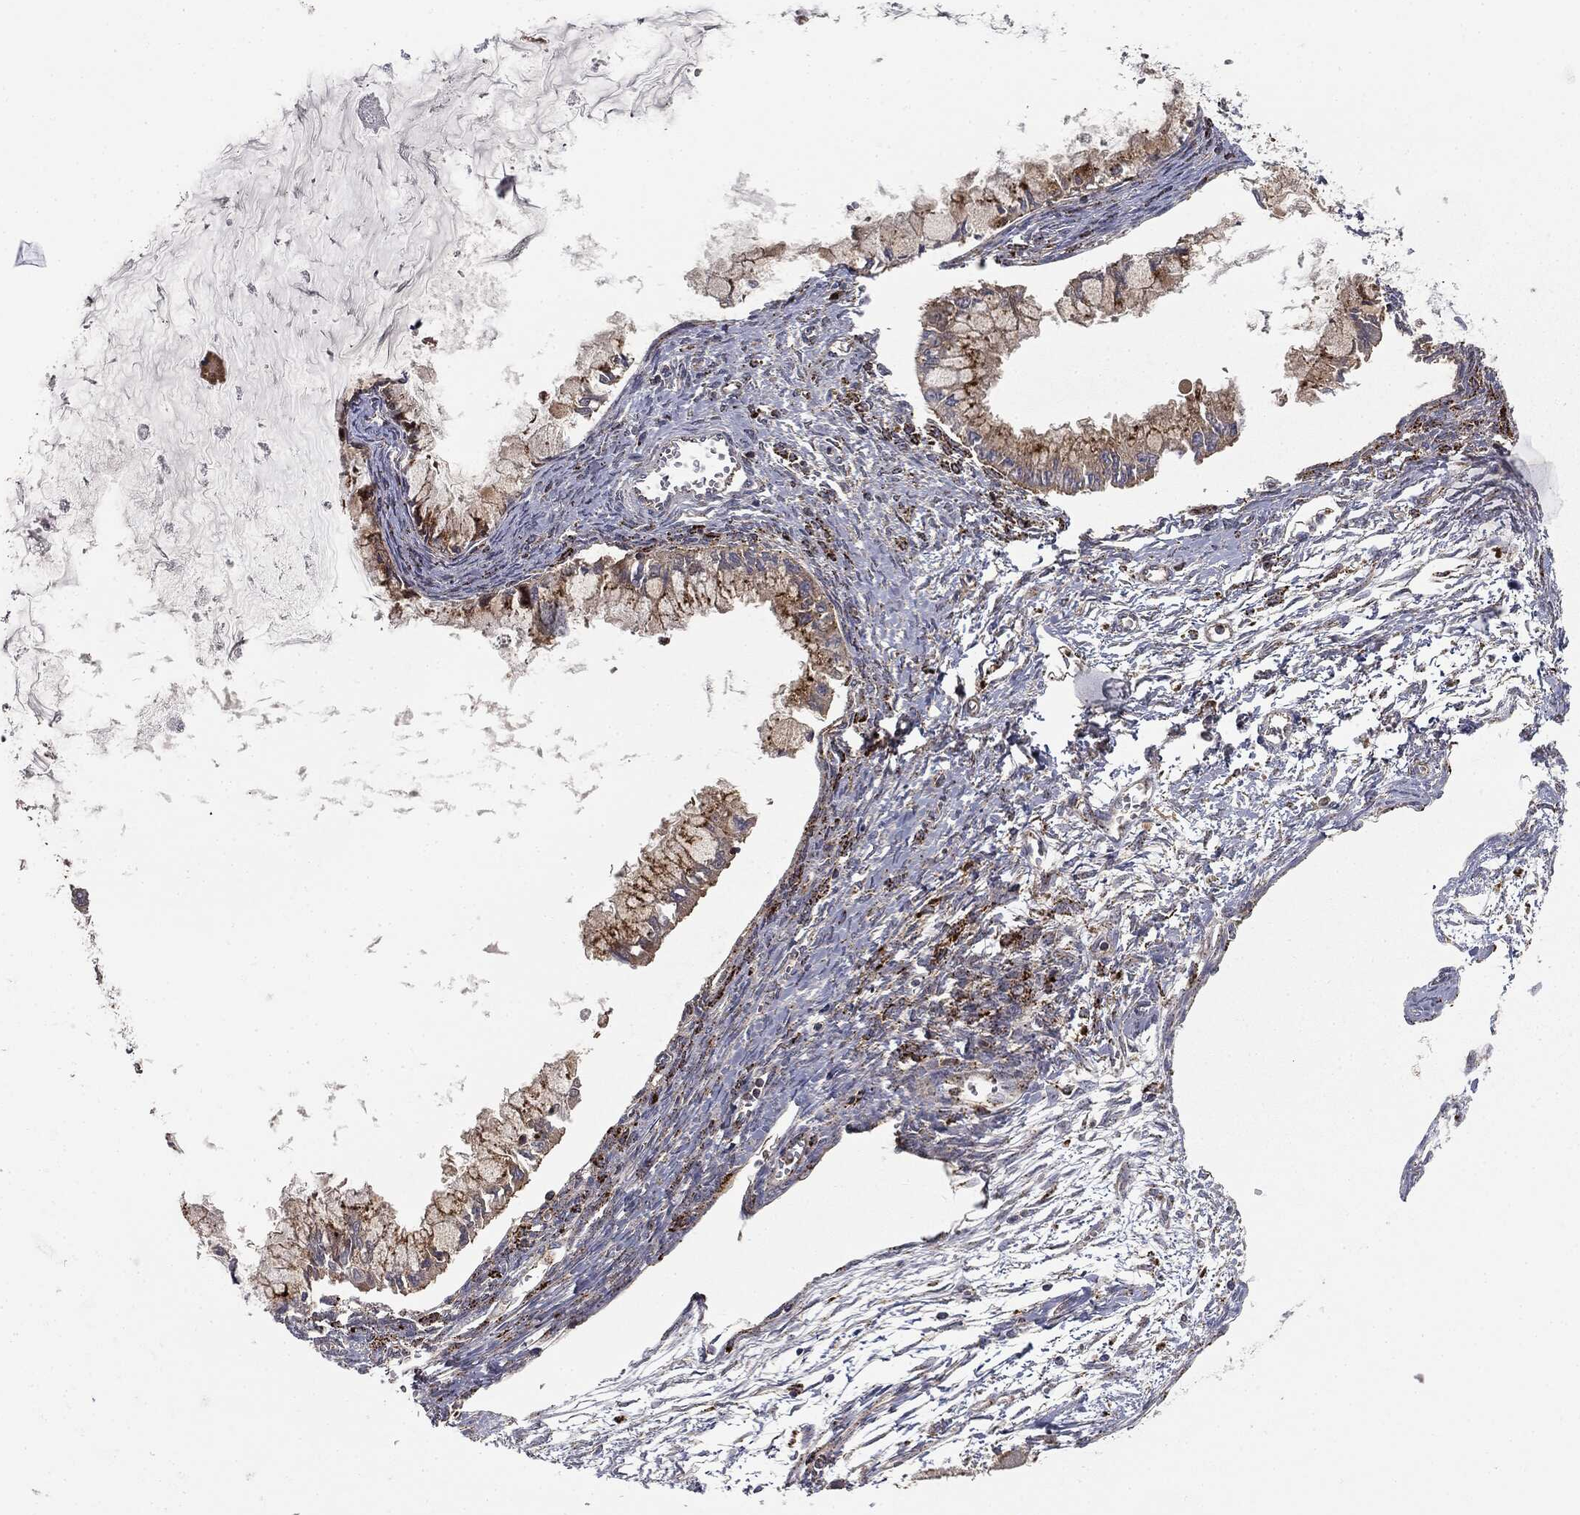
{"staining": {"intensity": "moderate", "quantity": ">75%", "location": "cytoplasmic/membranous"}, "tissue": "ovarian cancer", "cell_type": "Tumor cells", "image_type": "cancer", "snomed": [{"axis": "morphology", "description": "Cystadenocarcinoma, mucinous, NOS"}, {"axis": "topography", "description": "Ovary"}], "caption": "Ovarian cancer tissue exhibits moderate cytoplasmic/membranous expression in about >75% of tumor cells, visualized by immunohistochemistry.", "gene": "CTSA", "patient": {"sex": "female", "age": 34}}